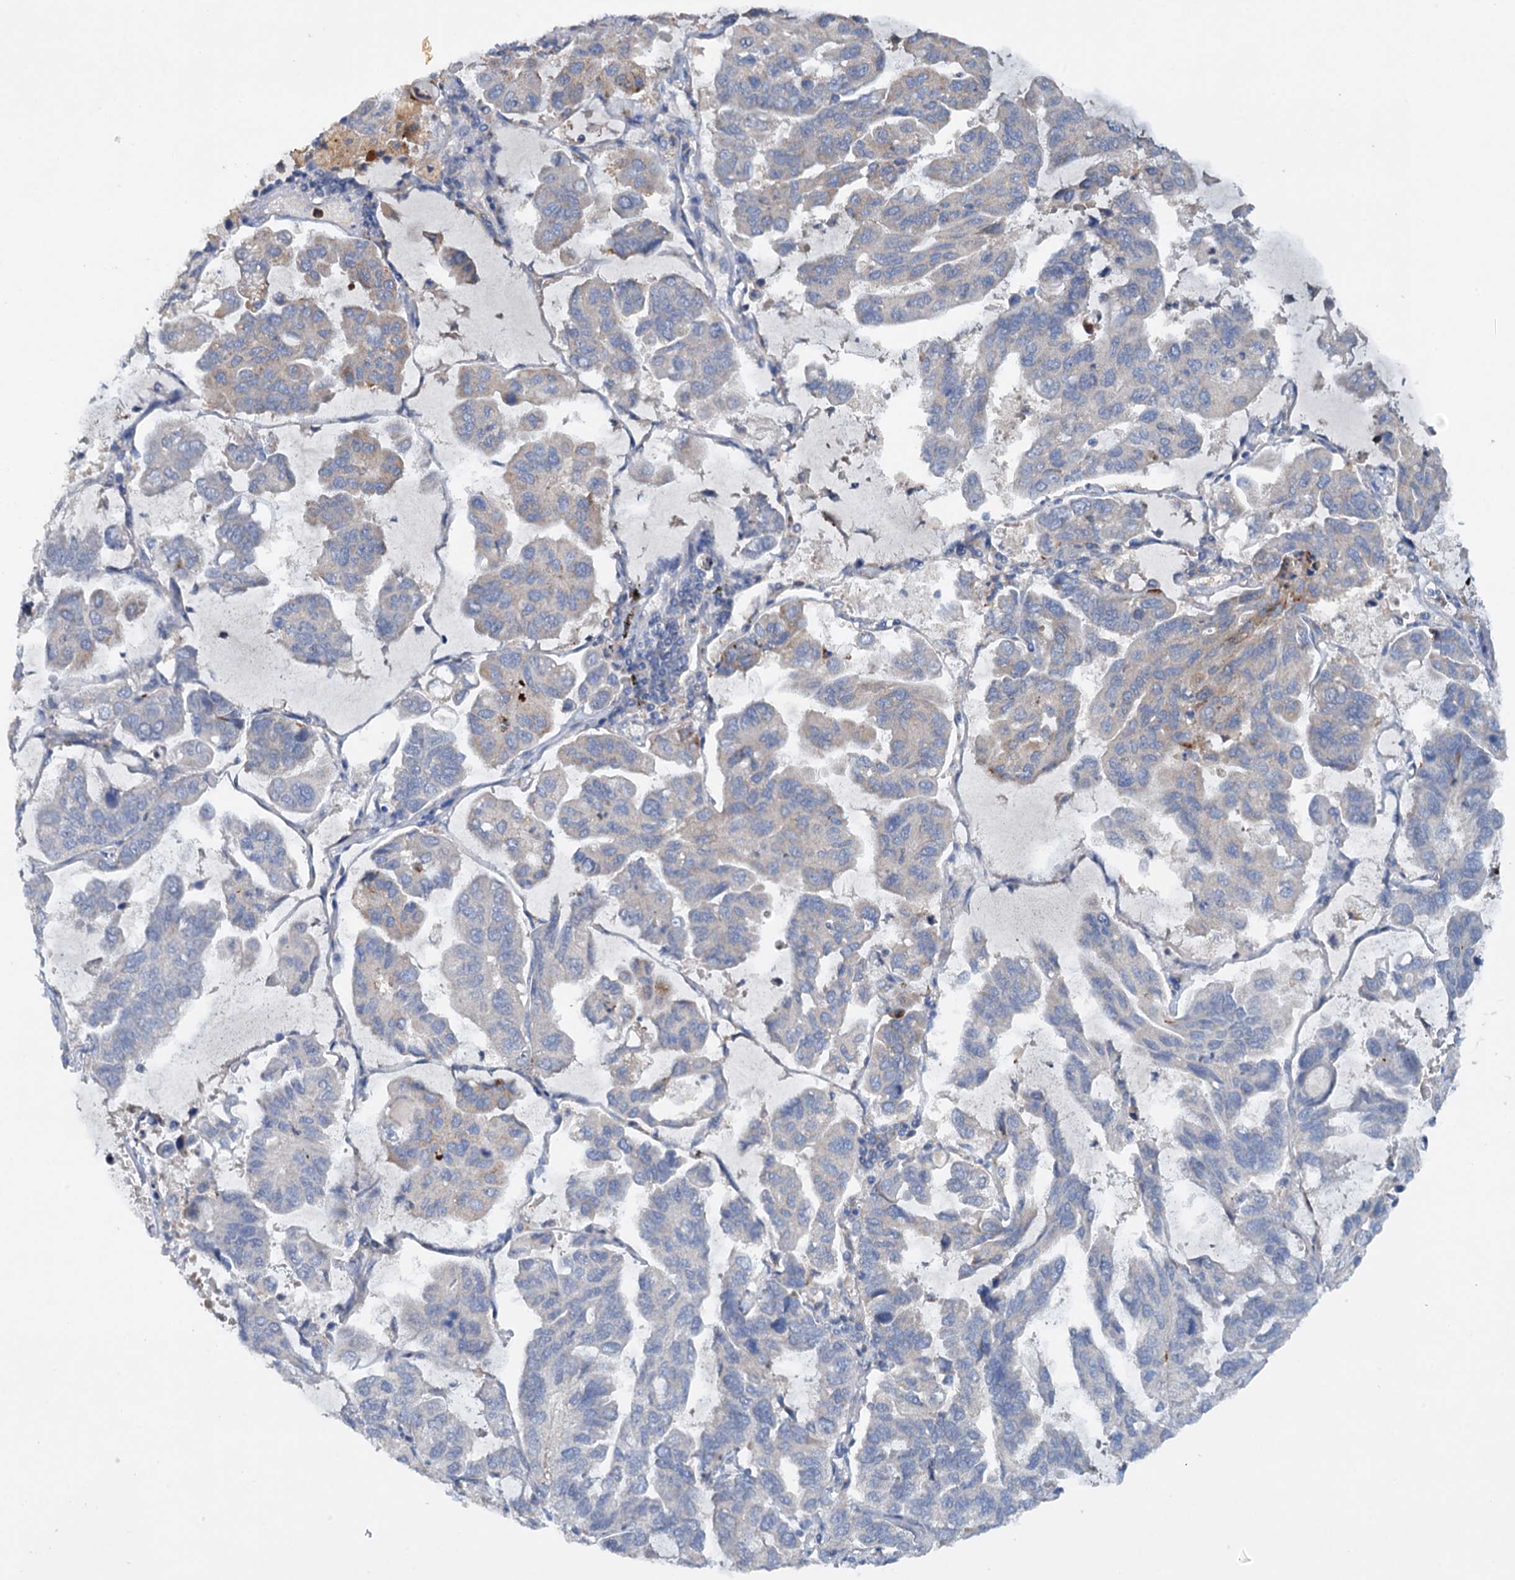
{"staining": {"intensity": "negative", "quantity": "none", "location": "none"}, "tissue": "lung cancer", "cell_type": "Tumor cells", "image_type": "cancer", "snomed": [{"axis": "morphology", "description": "Adenocarcinoma, NOS"}, {"axis": "topography", "description": "Lung"}], "caption": "Immunohistochemistry (IHC) micrograph of neoplastic tissue: human lung cancer stained with DAB displays no significant protein positivity in tumor cells.", "gene": "ETFBKMT", "patient": {"sex": "male", "age": 64}}